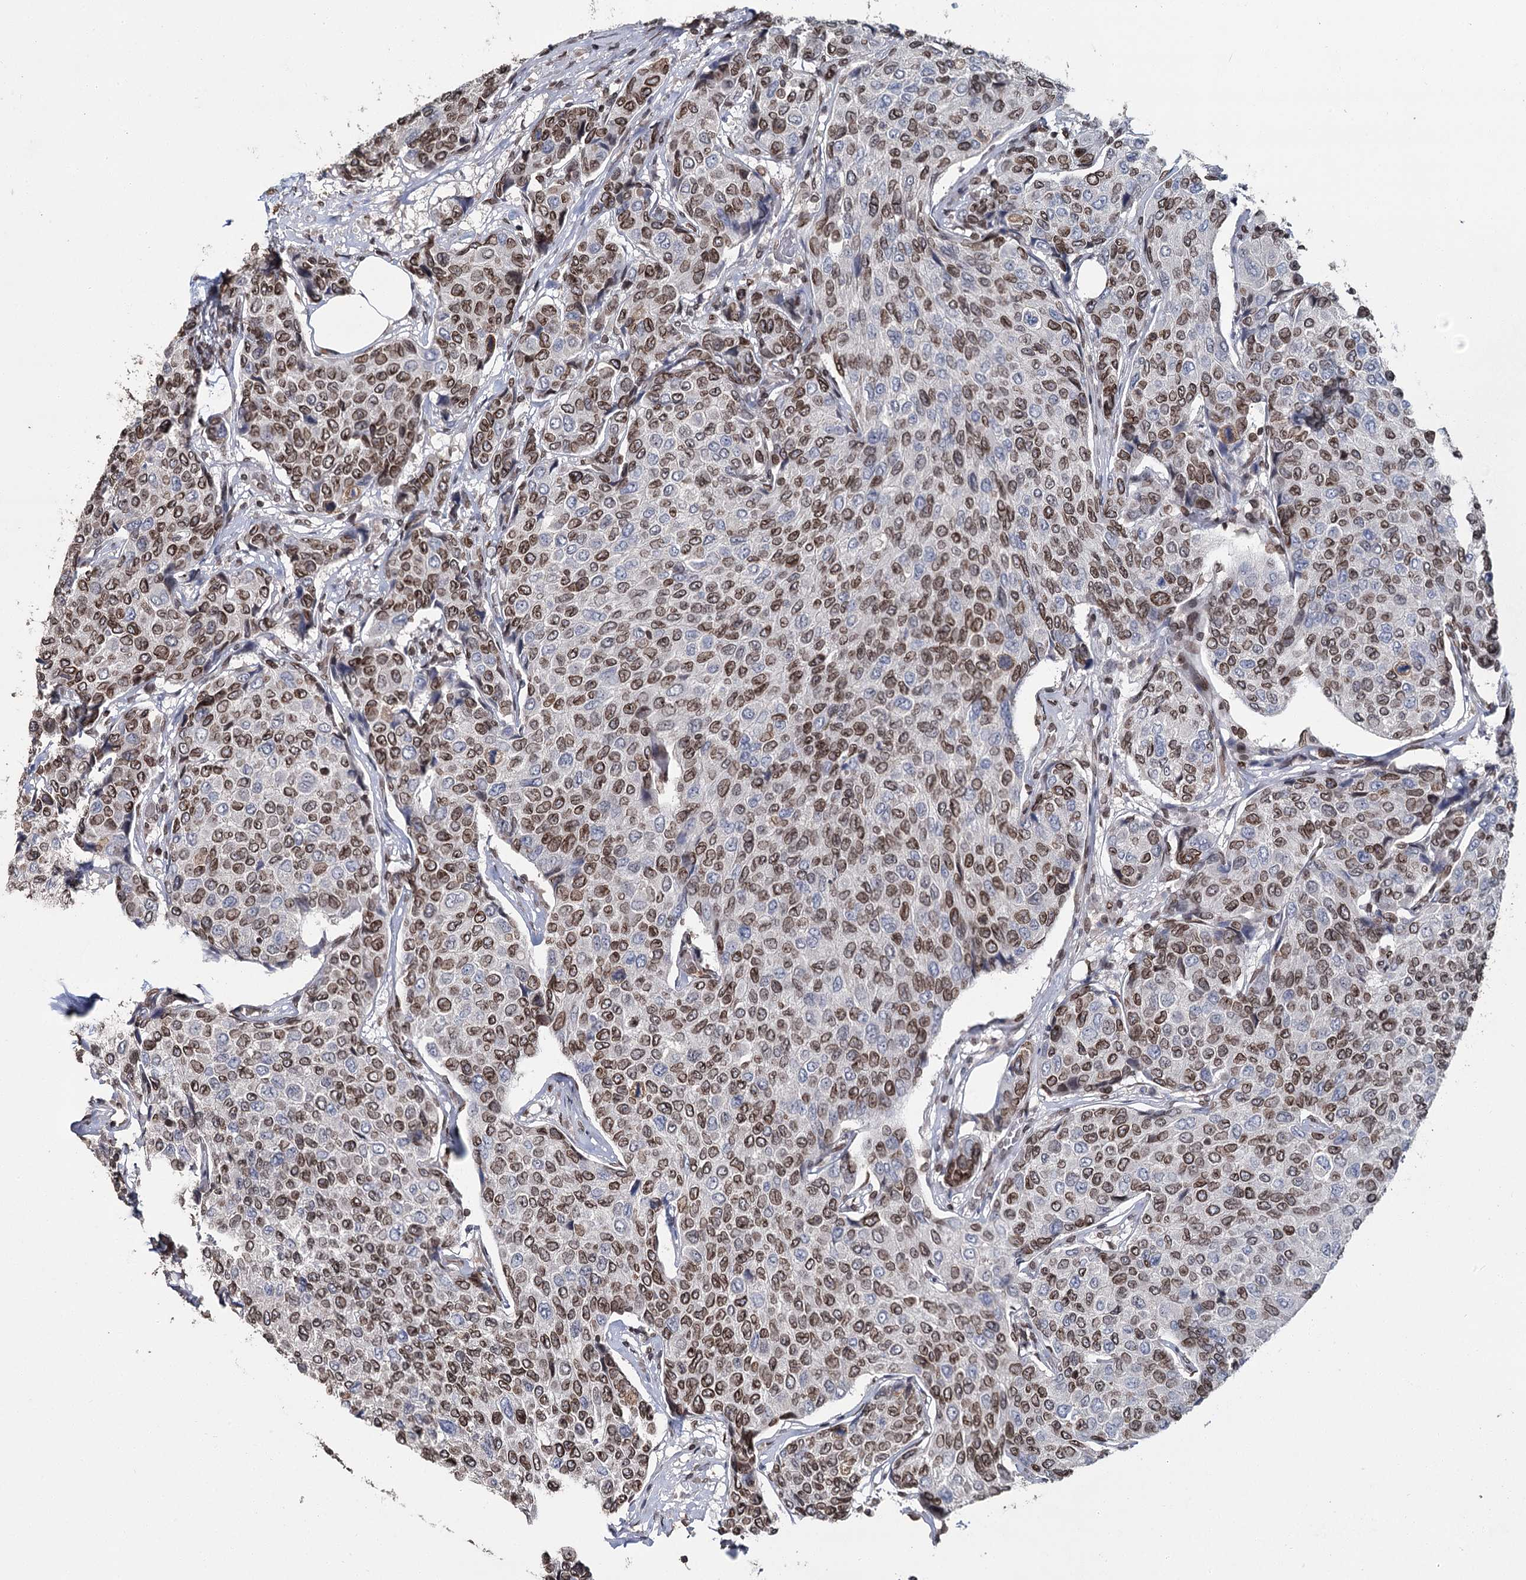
{"staining": {"intensity": "moderate", "quantity": ">75%", "location": "cytoplasmic/membranous,nuclear"}, "tissue": "breast cancer", "cell_type": "Tumor cells", "image_type": "cancer", "snomed": [{"axis": "morphology", "description": "Duct carcinoma"}, {"axis": "topography", "description": "Breast"}], "caption": "Human infiltrating ductal carcinoma (breast) stained for a protein (brown) exhibits moderate cytoplasmic/membranous and nuclear positive positivity in approximately >75% of tumor cells.", "gene": "KIAA0930", "patient": {"sex": "female", "age": 55}}